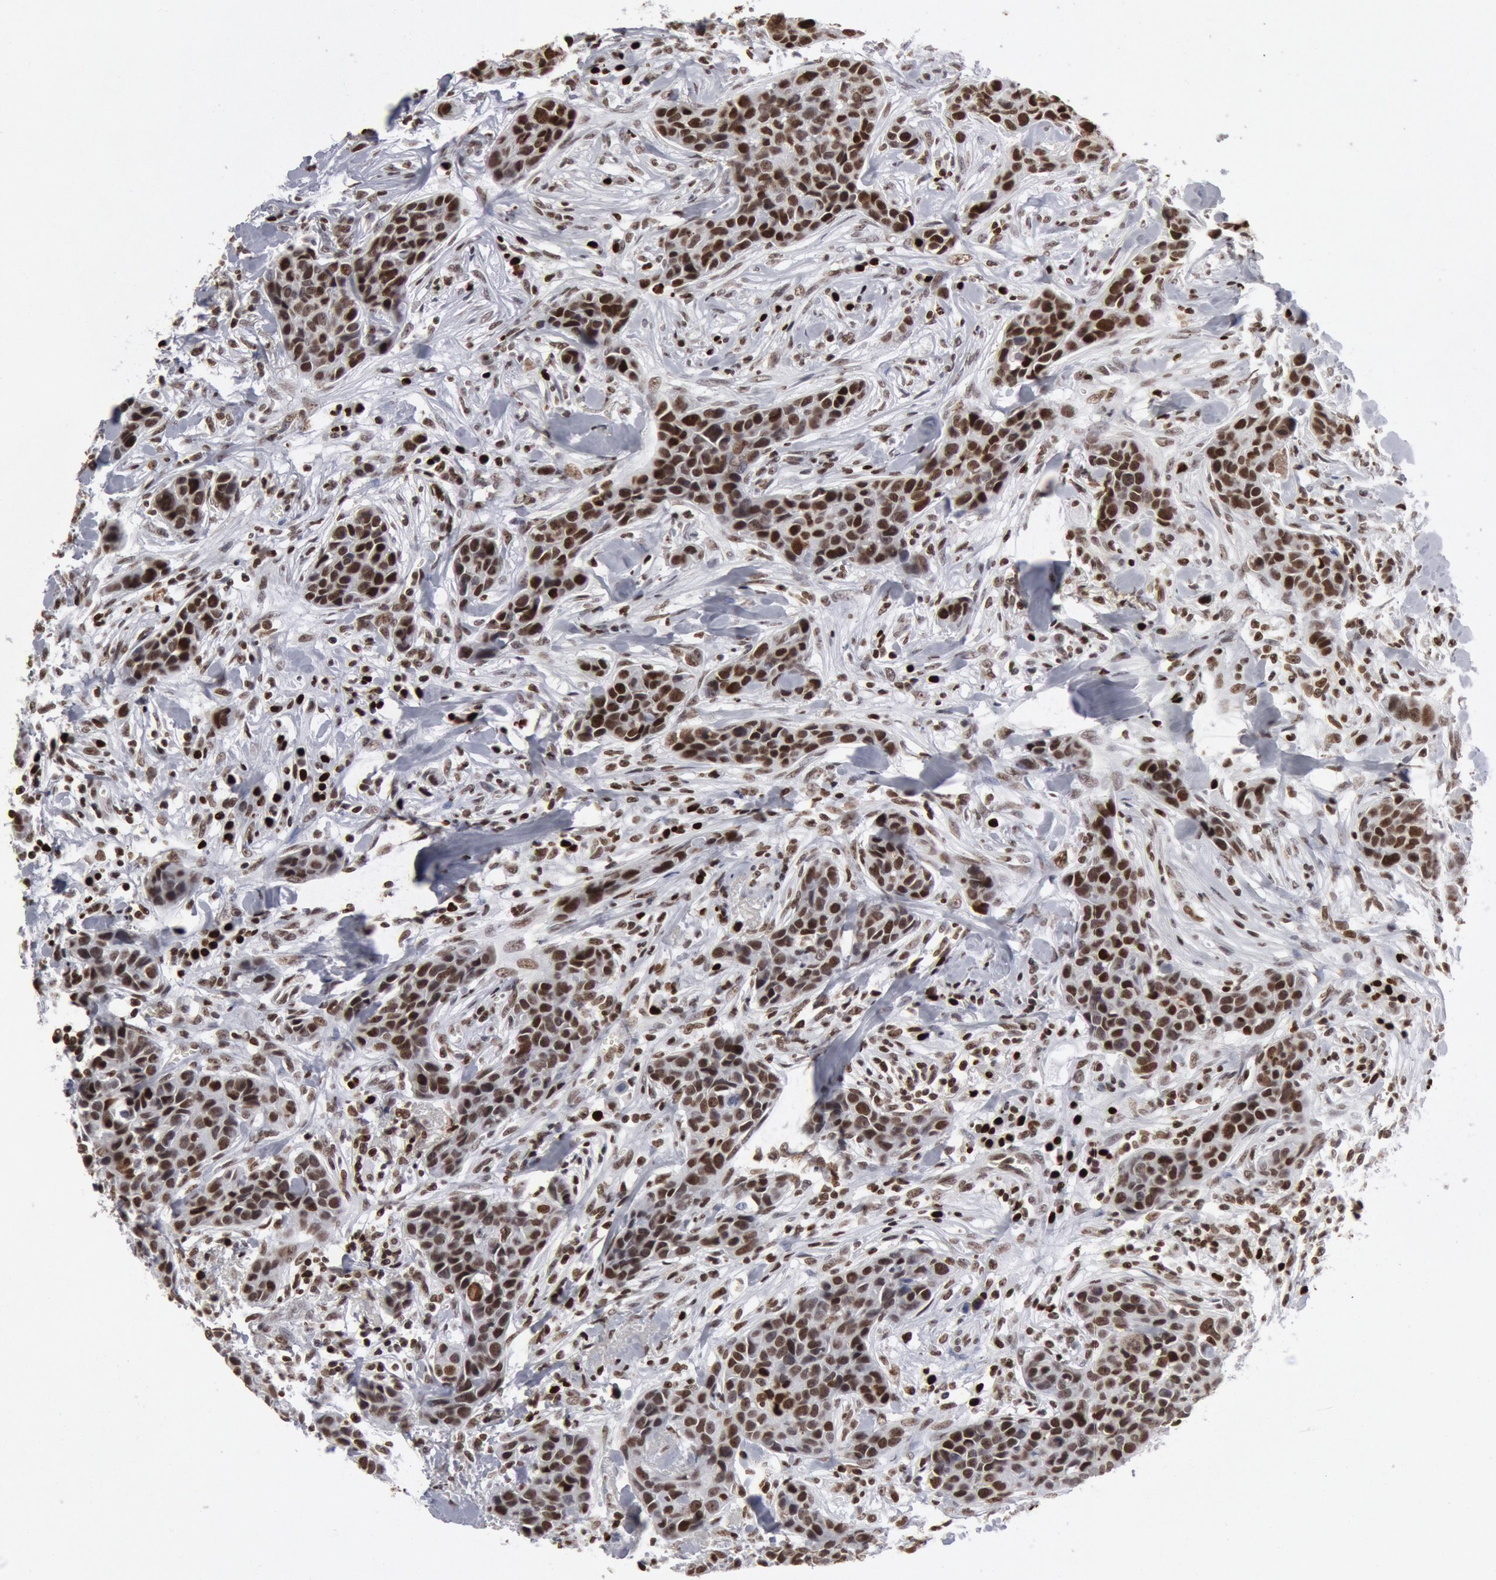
{"staining": {"intensity": "strong", "quantity": ">75%", "location": "nuclear"}, "tissue": "breast cancer", "cell_type": "Tumor cells", "image_type": "cancer", "snomed": [{"axis": "morphology", "description": "Duct carcinoma"}, {"axis": "topography", "description": "Breast"}], "caption": "IHC of human breast cancer demonstrates high levels of strong nuclear positivity in about >75% of tumor cells.", "gene": "SUB1", "patient": {"sex": "female", "age": 91}}